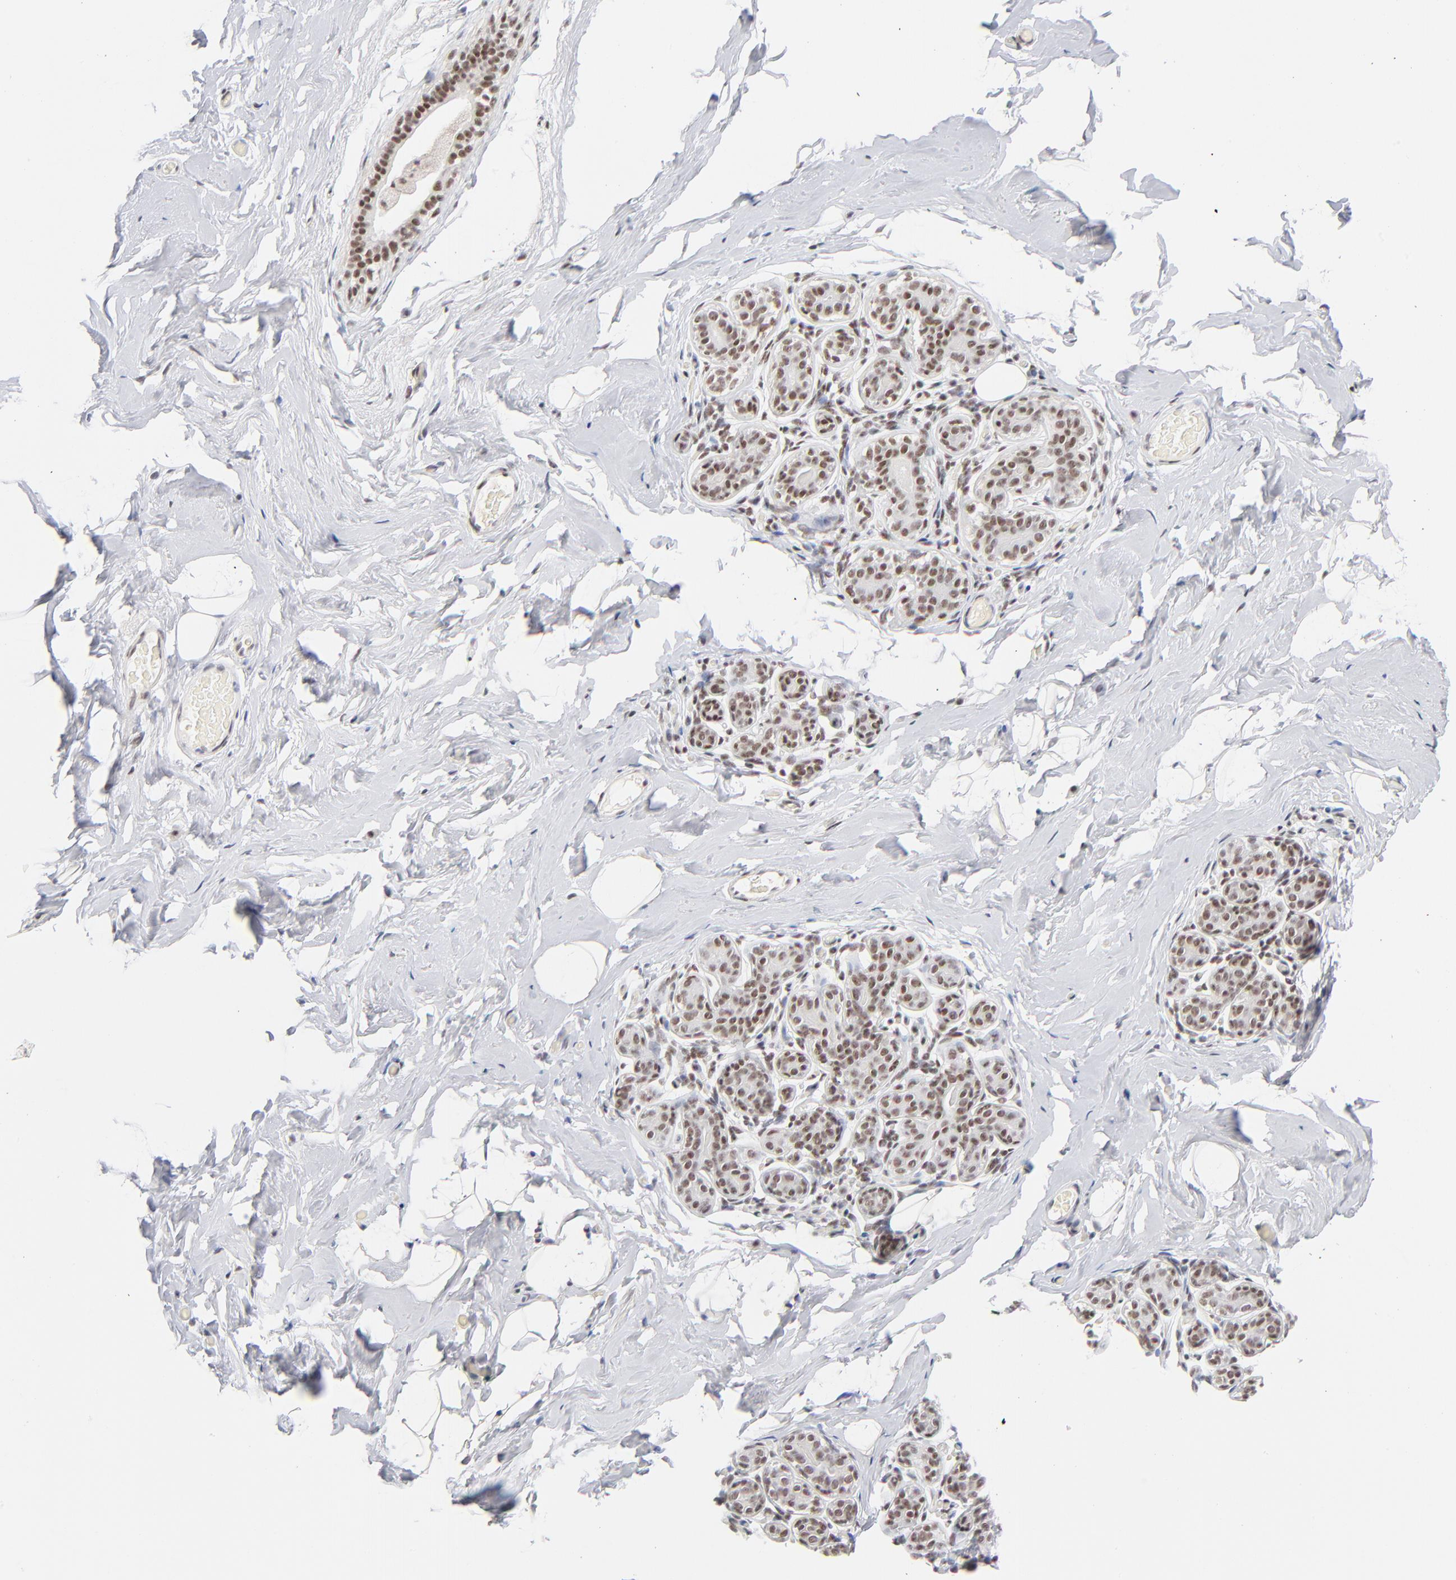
{"staining": {"intensity": "negative", "quantity": "none", "location": "none"}, "tissue": "breast", "cell_type": "Adipocytes", "image_type": "normal", "snomed": [{"axis": "morphology", "description": "Normal tissue, NOS"}, {"axis": "topography", "description": "Breast"}, {"axis": "topography", "description": "Soft tissue"}], "caption": "Unremarkable breast was stained to show a protein in brown. There is no significant expression in adipocytes.", "gene": "ZNF143", "patient": {"sex": "female", "age": 75}}